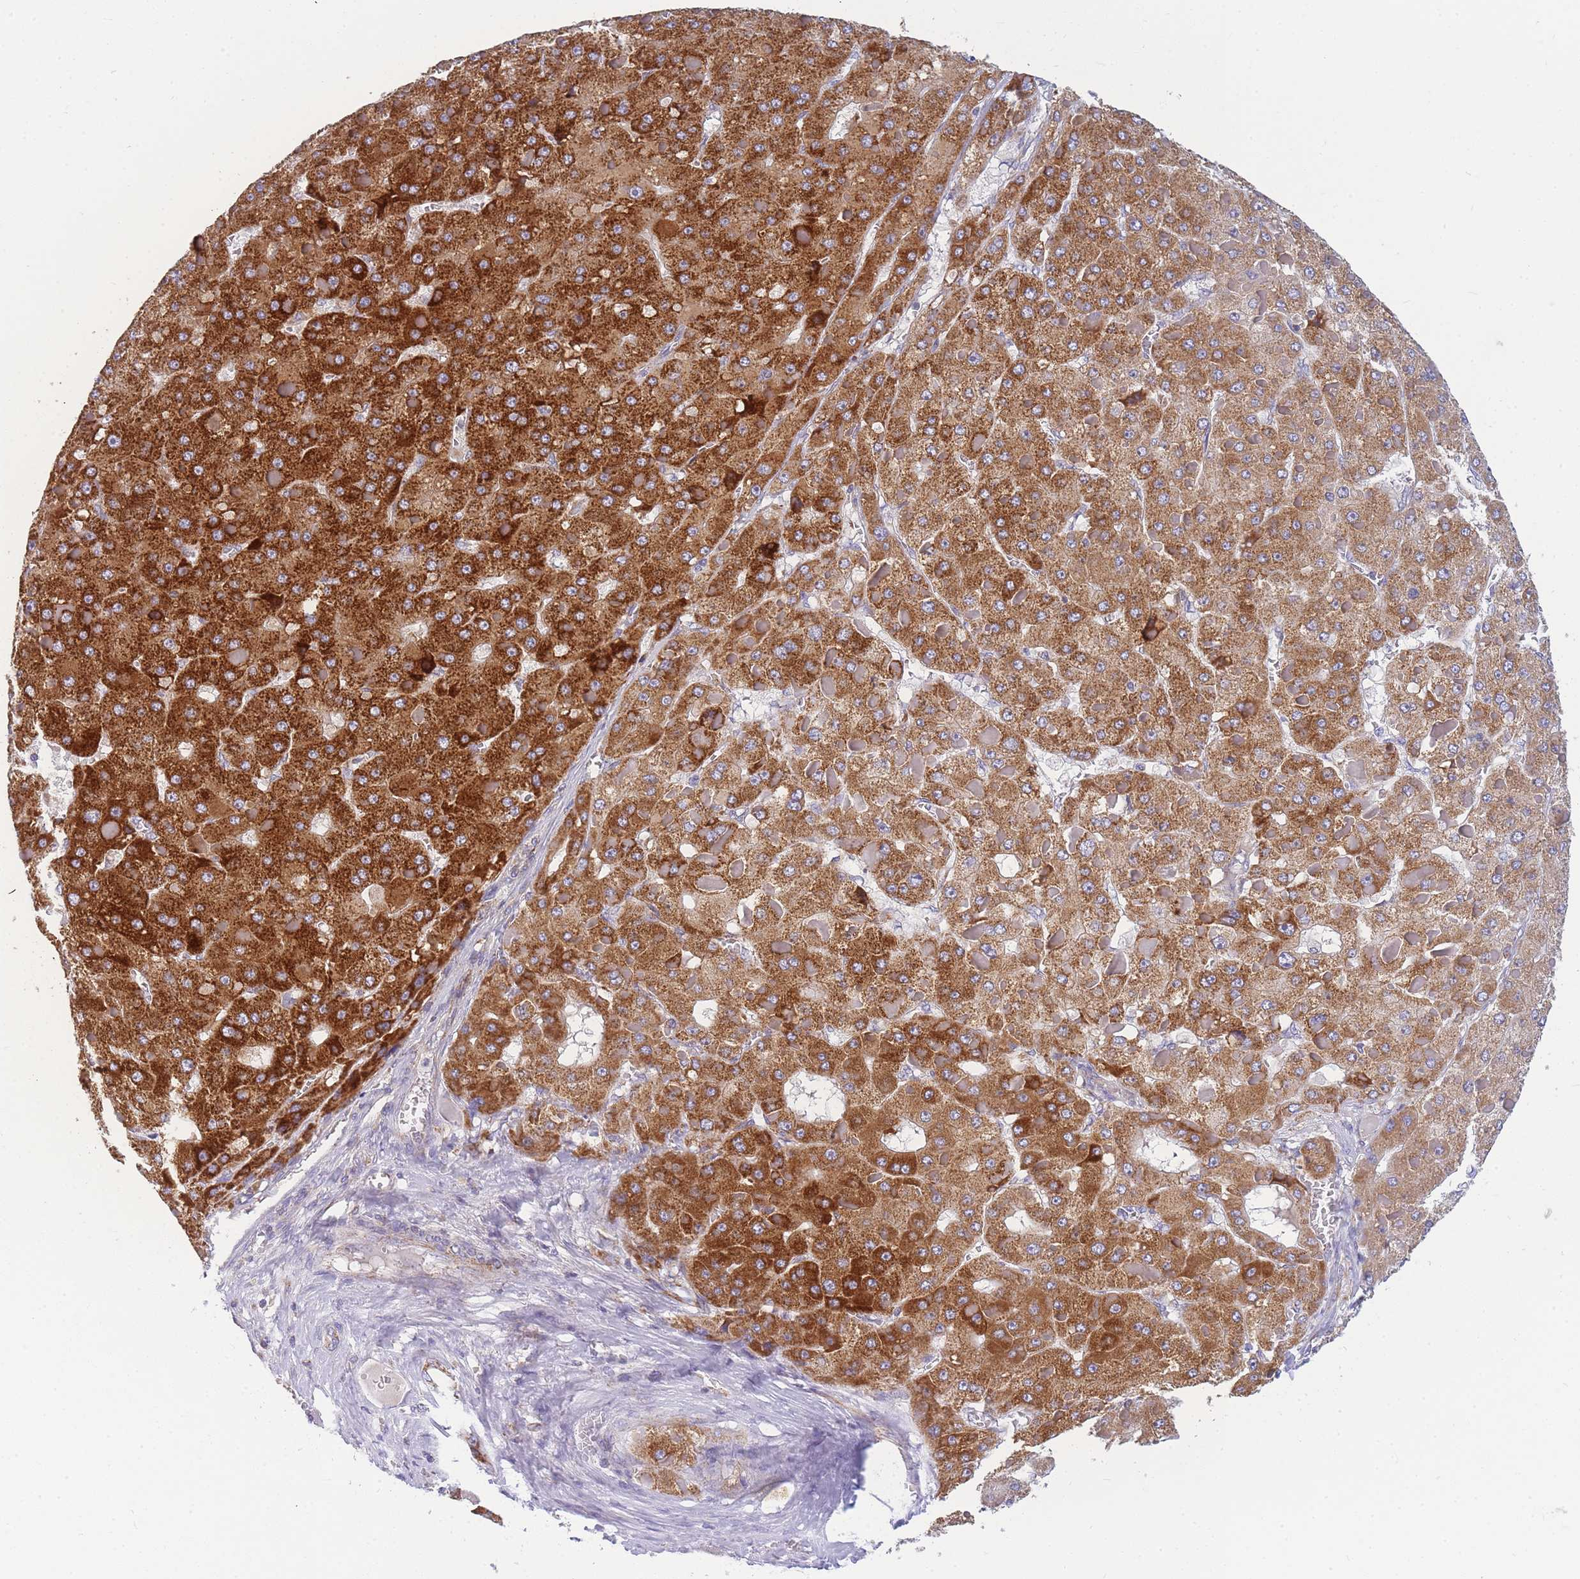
{"staining": {"intensity": "strong", "quantity": ">75%", "location": "cytoplasmic/membranous"}, "tissue": "liver cancer", "cell_type": "Tumor cells", "image_type": "cancer", "snomed": [{"axis": "morphology", "description": "Carcinoma, Hepatocellular, NOS"}, {"axis": "topography", "description": "Liver"}], "caption": "Tumor cells display high levels of strong cytoplasmic/membranous staining in about >75% of cells in human hepatocellular carcinoma (liver).", "gene": "MRPS11", "patient": {"sex": "female", "age": 73}}